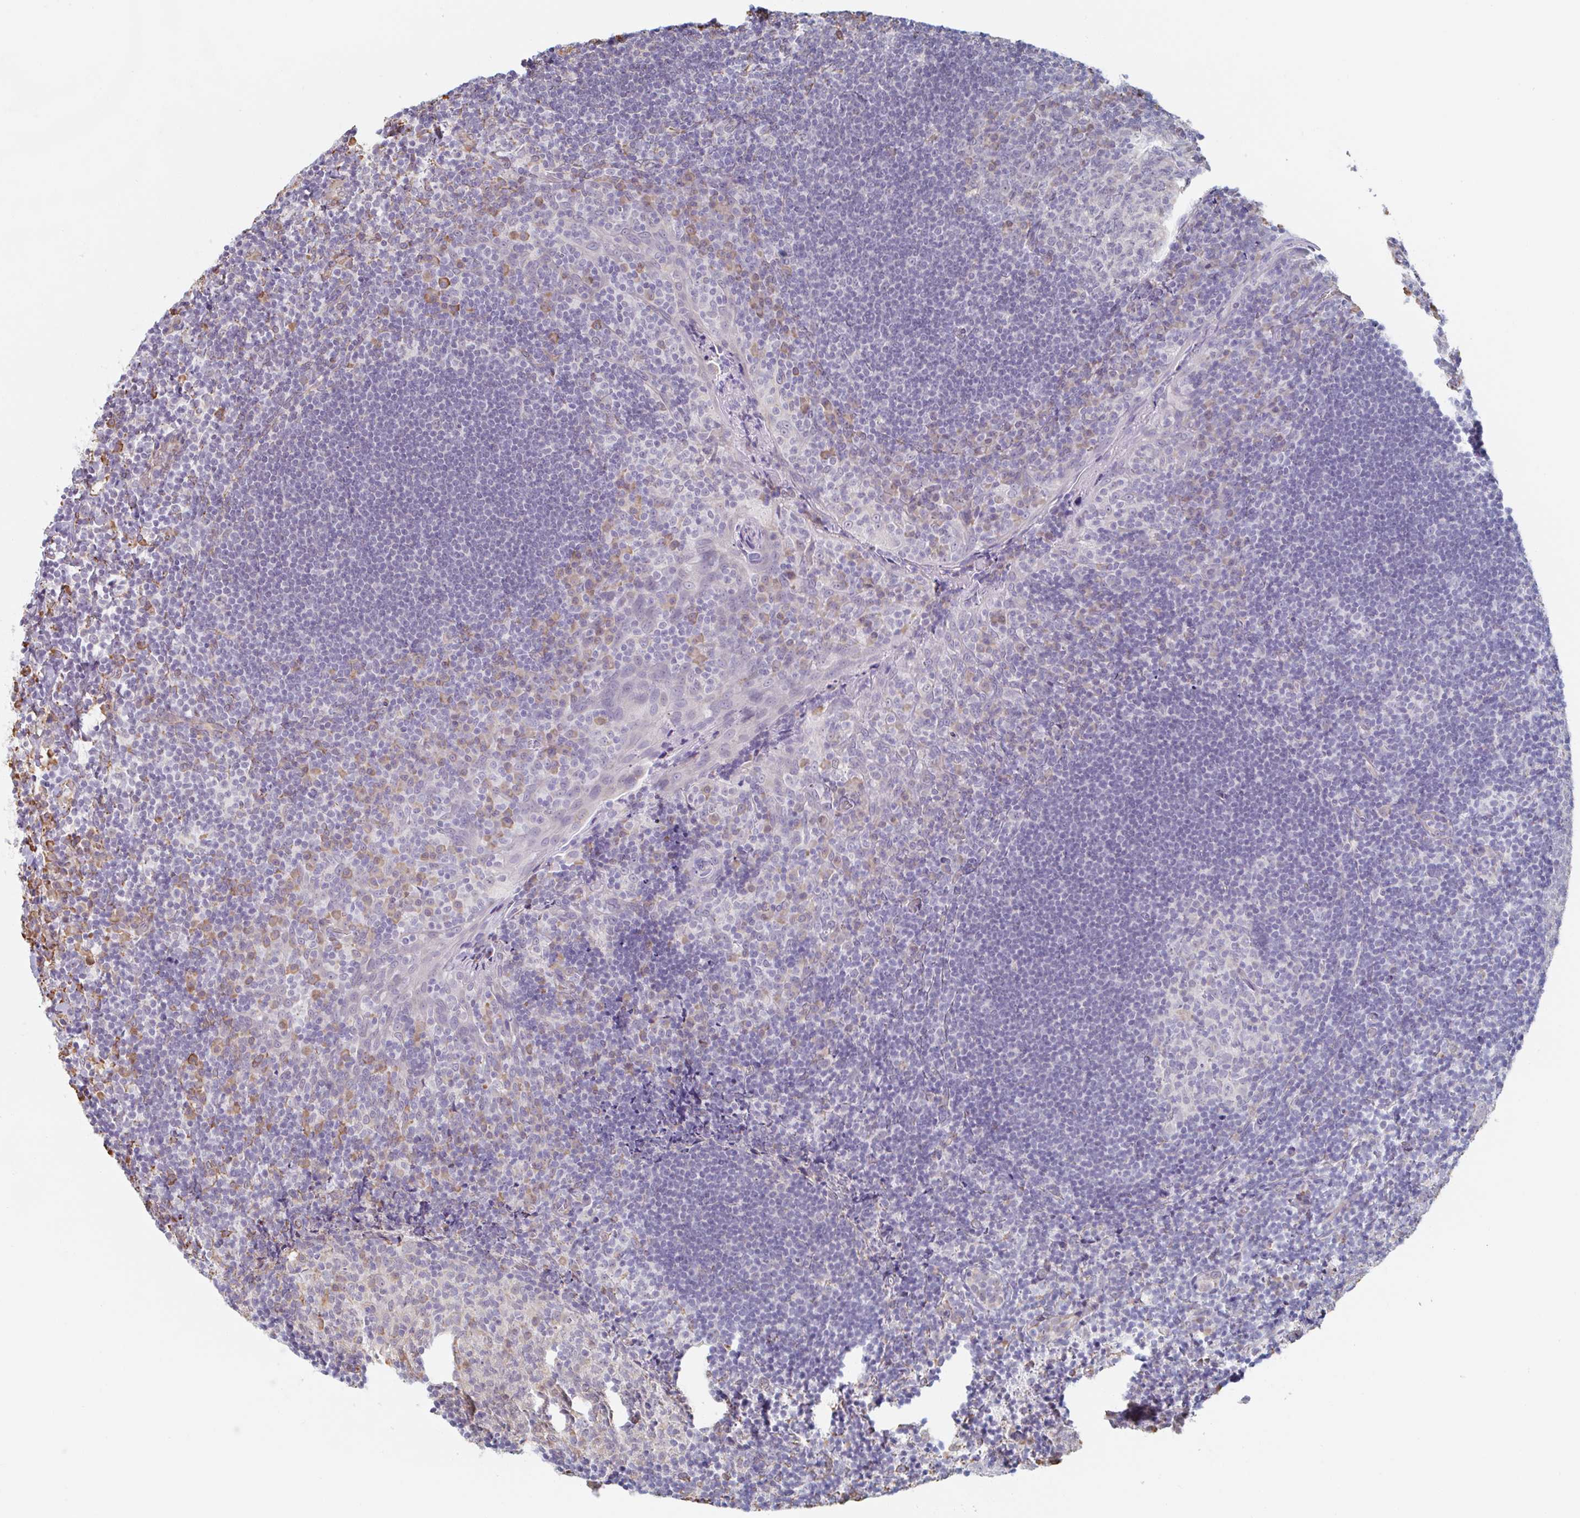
{"staining": {"intensity": "negative", "quantity": "none", "location": "none"}, "tissue": "tonsil", "cell_type": "Germinal center cells", "image_type": "normal", "snomed": [{"axis": "morphology", "description": "Normal tissue, NOS"}, {"axis": "topography", "description": "Tonsil"}], "caption": "Tonsil stained for a protein using immunohistochemistry (IHC) displays no staining germinal center cells.", "gene": "RAB5IF", "patient": {"sex": "male", "age": 17}}